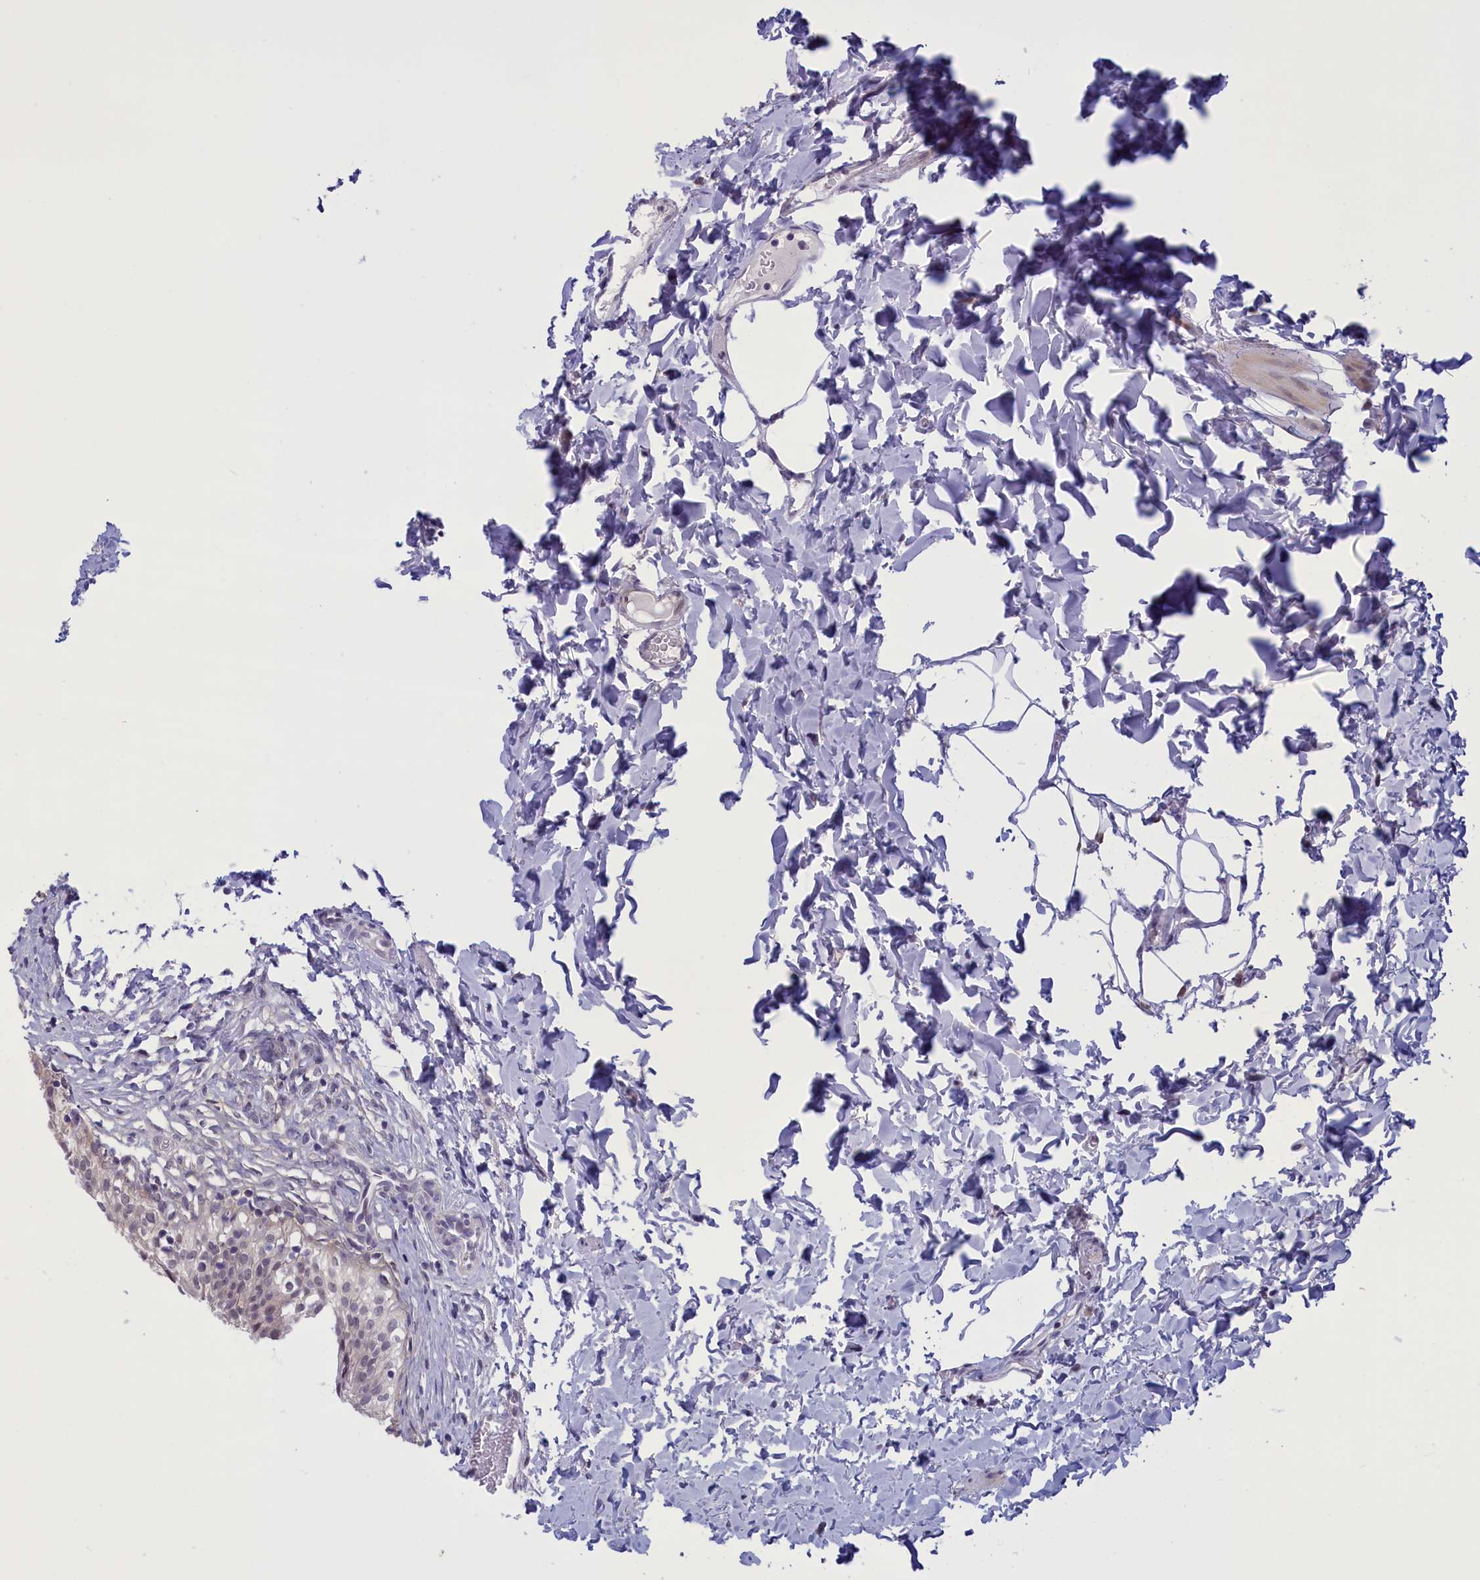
{"staining": {"intensity": "negative", "quantity": "none", "location": "none"}, "tissue": "urinary bladder", "cell_type": "Urothelial cells", "image_type": "normal", "snomed": [{"axis": "morphology", "description": "Normal tissue, NOS"}, {"axis": "topography", "description": "Urinary bladder"}], "caption": "IHC image of benign urinary bladder stained for a protein (brown), which shows no positivity in urothelial cells. The staining was performed using DAB (3,3'-diaminobenzidine) to visualize the protein expression in brown, while the nuclei were stained in blue with hematoxylin (Magnification: 20x).", "gene": "ELOA2", "patient": {"sex": "male", "age": 55}}